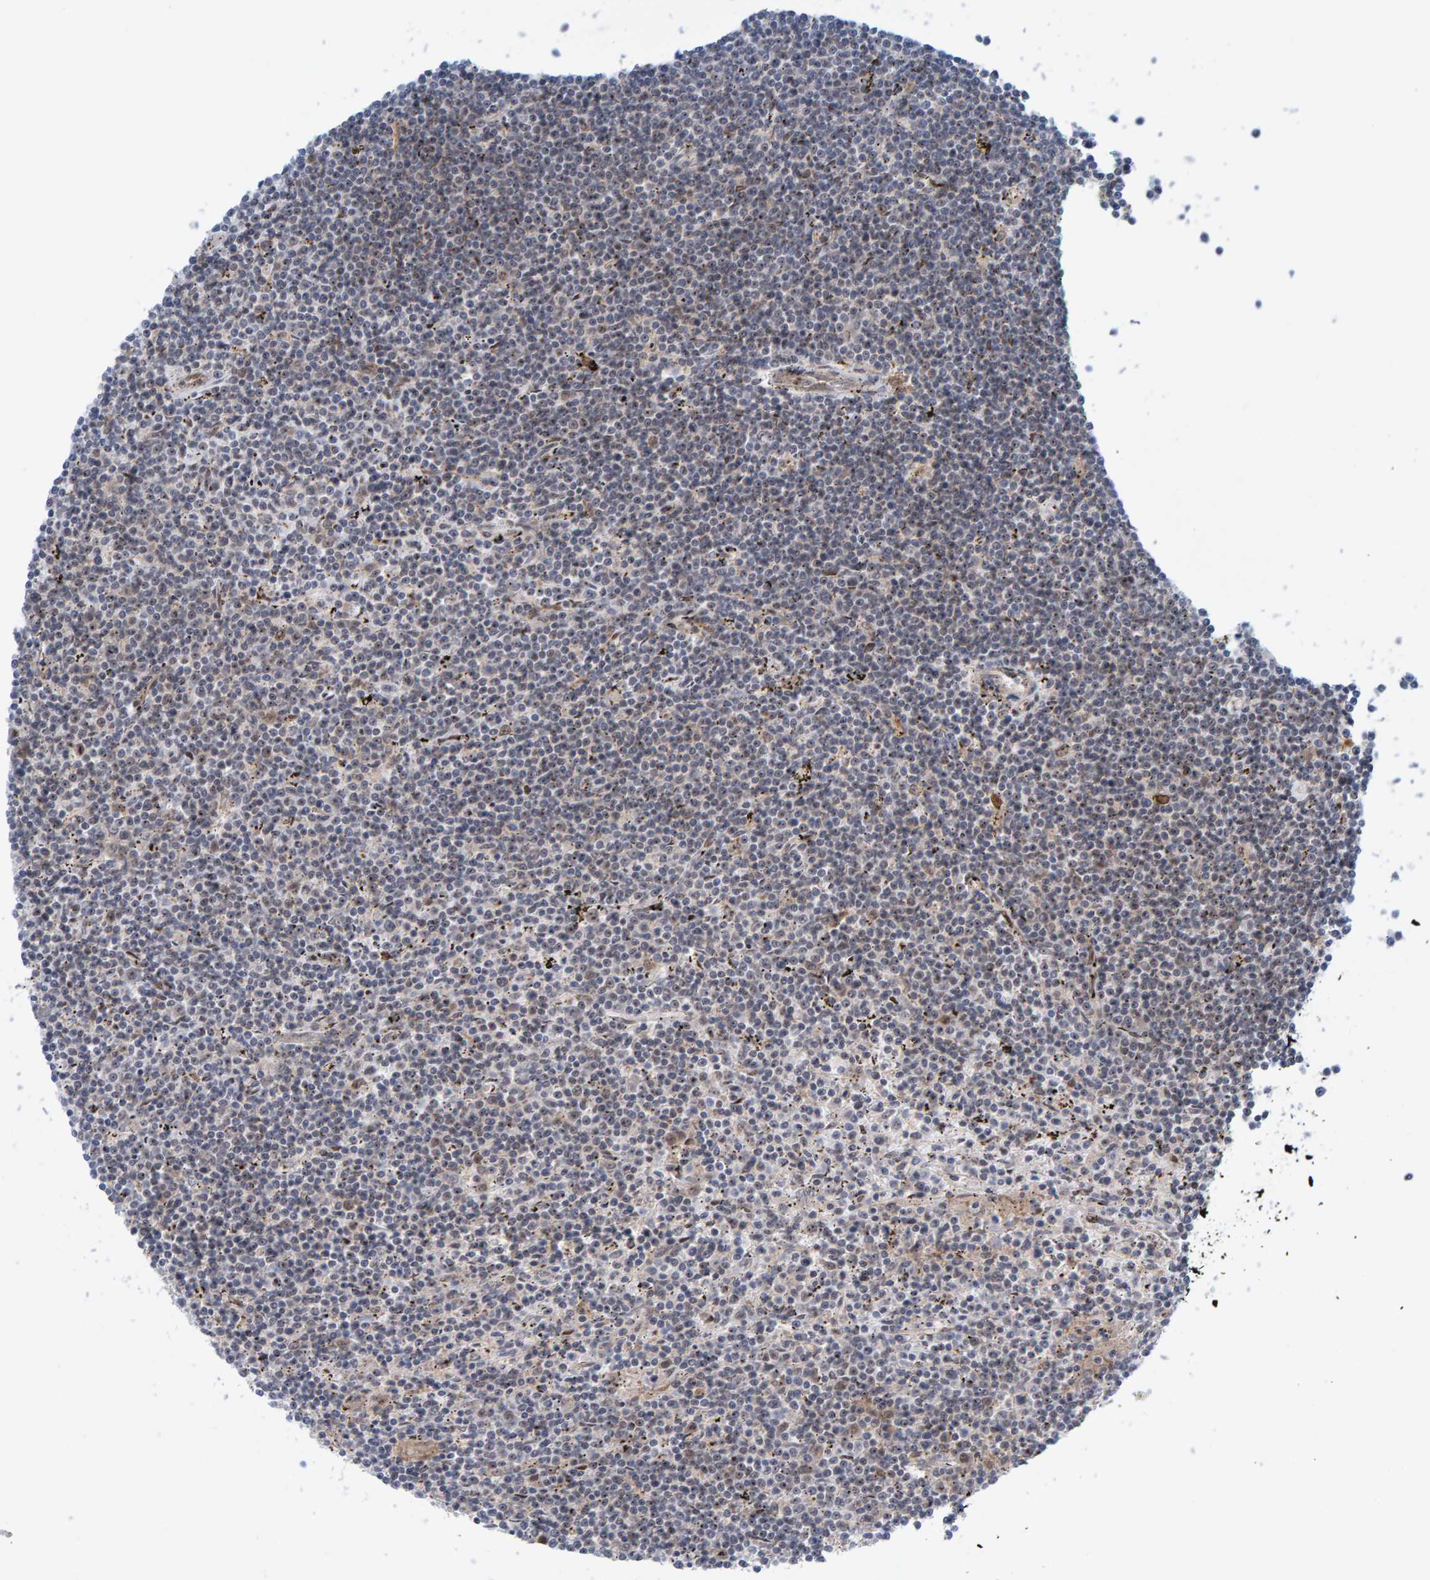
{"staining": {"intensity": "weak", "quantity": "<25%", "location": "cytoplasmic/membranous"}, "tissue": "lymphoma", "cell_type": "Tumor cells", "image_type": "cancer", "snomed": [{"axis": "morphology", "description": "Malignant lymphoma, non-Hodgkin's type, Low grade"}, {"axis": "topography", "description": "Spleen"}], "caption": "High magnification brightfield microscopy of lymphoma stained with DAB (brown) and counterstained with hematoxylin (blue): tumor cells show no significant staining.", "gene": "ZNF366", "patient": {"sex": "male", "age": 76}}